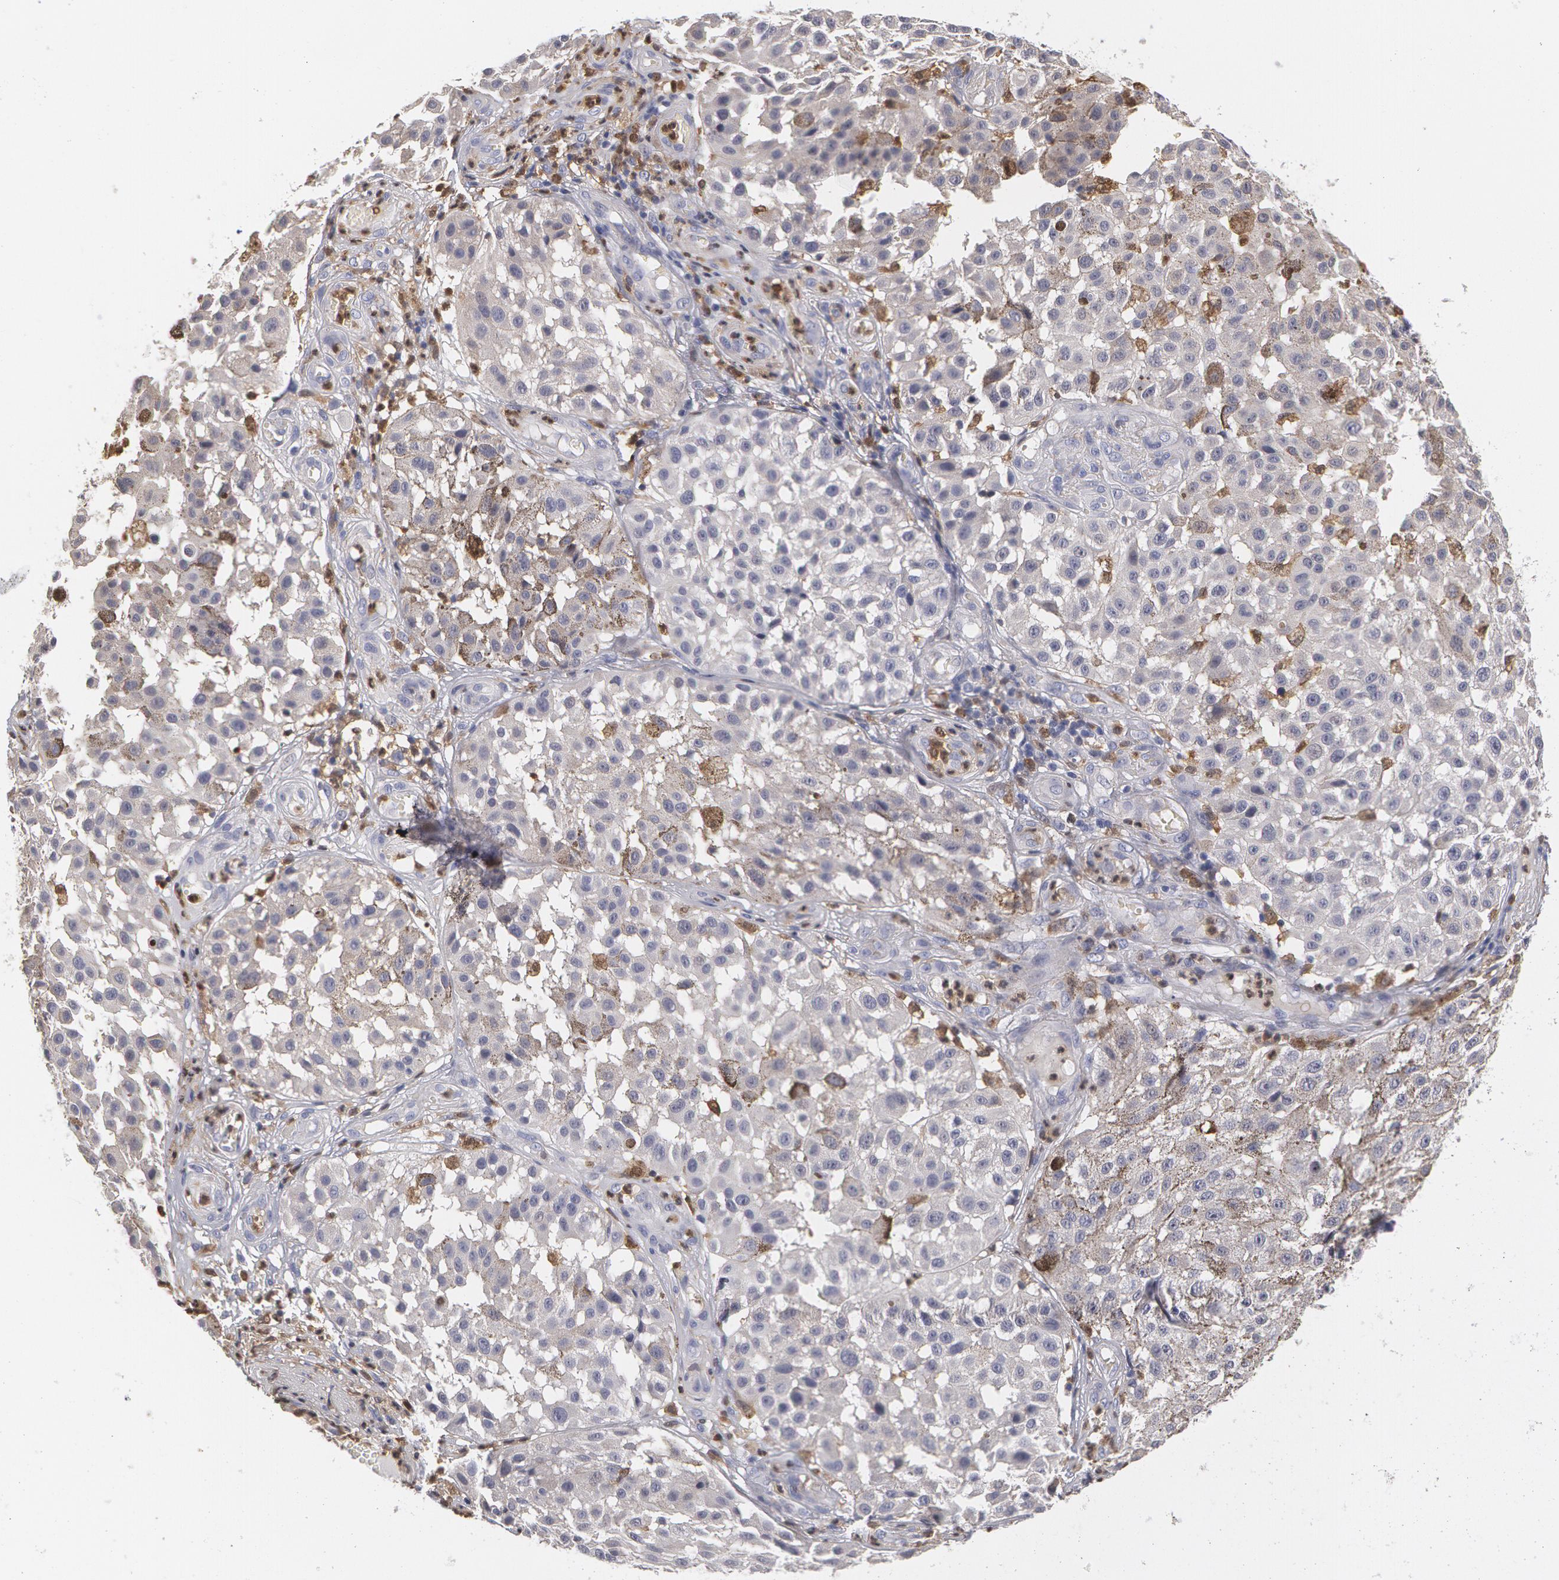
{"staining": {"intensity": "negative", "quantity": "none", "location": "none"}, "tissue": "melanoma", "cell_type": "Tumor cells", "image_type": "cancer", "snomed": [{"axis": "morphology", "description": "Malignant melanoma, NOS"}, {"axis": "topography", "description": "Skin"}], "caption": "An immunohistochemistry (IHC) micrograph of malignant melanoma is shown. There is no staining in tumor cells of malignant melanoma.", "gene": "SYK", "patient": {"sex": "female", "age": 64}}